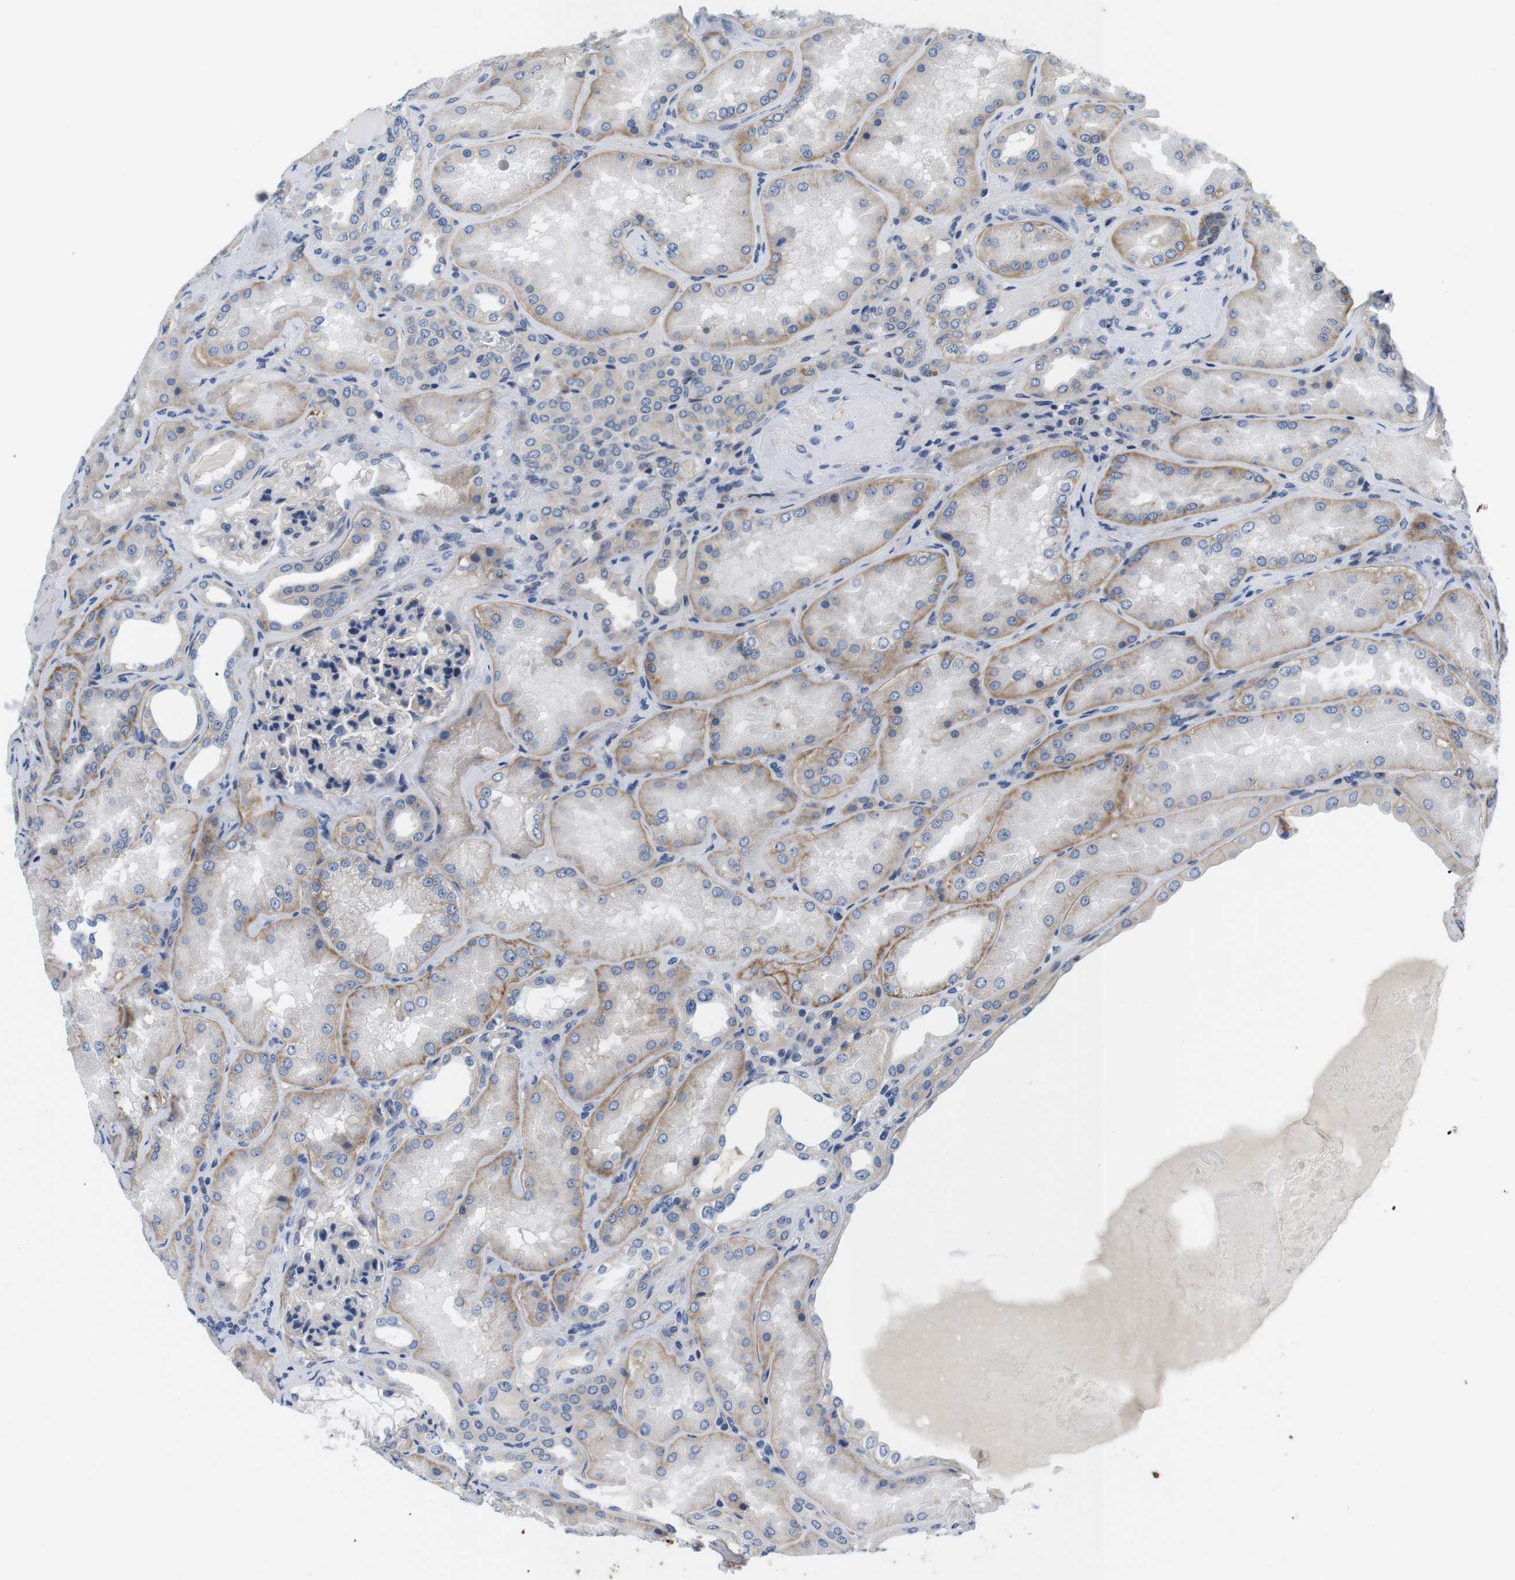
{"staining": {"intensity": "negative", "quantity": "none", "location": "none"}, "tissue": "kidney", "cell_type": "Cells in glomeruli", "image_type": "normal", "snomed": [{"axis": "morphology", "description": "Normal tissue, NOS"}, {"axis": "topography", "description": "Kidney"}], "caption": "Immunohistochemistry (IHC) image of benign kidney: kidney stained with DAB (3,3'-diaminobenzidine) demonstrates no significant protein expression in cells in glomeruli.", "gene": "SLC30A1", "patient": {"sex": "female", "age": 56}}